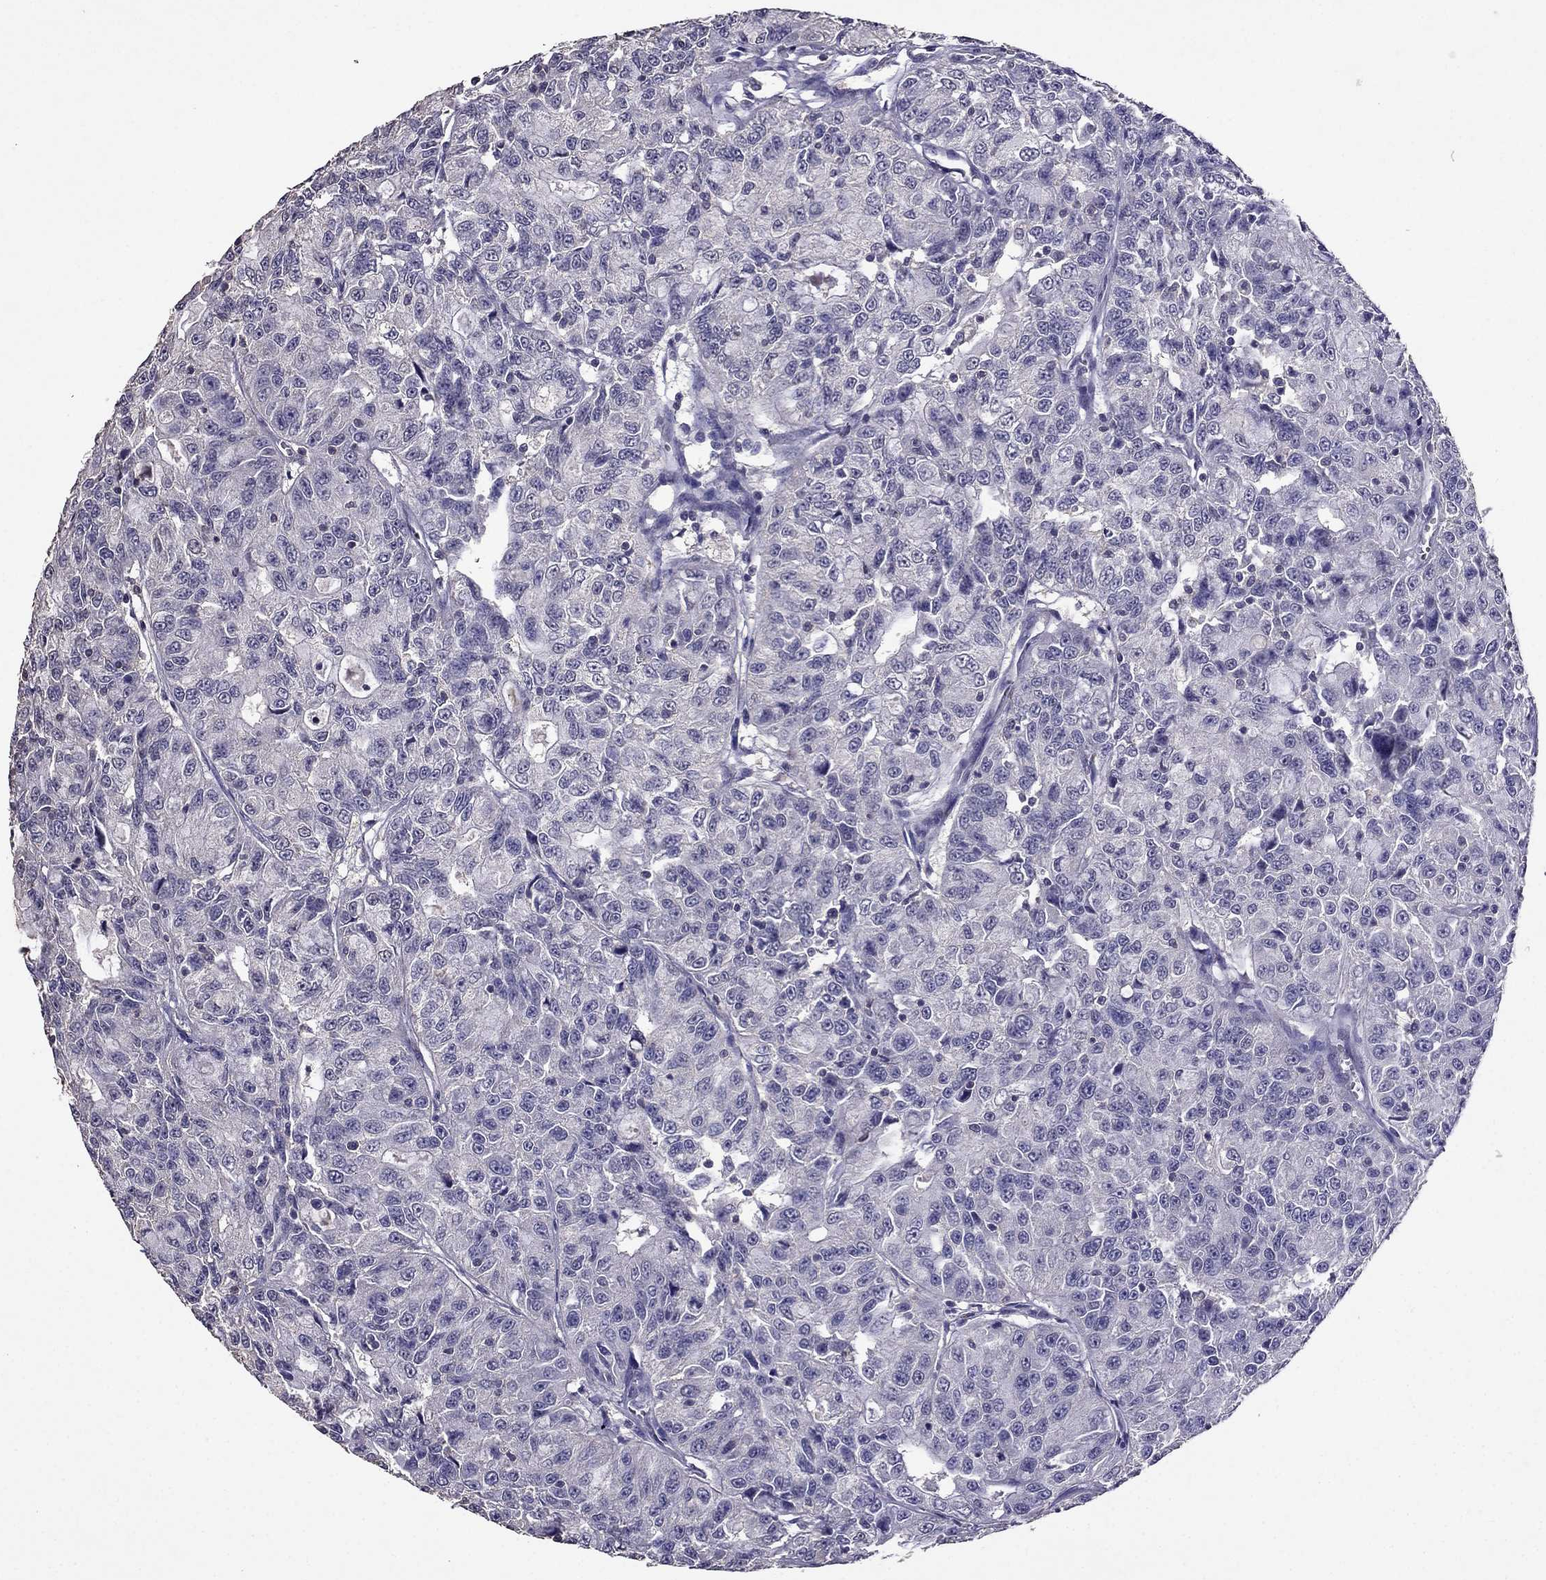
{"staining": {"intensity": "negative", "quantity": "none", "location": "none"}, "tissue": "urothelial cancer", "cell_type": "Tumor cells", "image_type": "cancer", "snomed": [{"axis": "morphology", "description": "Urothelial carcinoma, NOS"}, {"axis": "morphology", "description": "Urothelial carcinoma, High grade"}, {"axis": "topography", "description": "Urinary bladder"}], "caption": "High-grade urothelial carcinoma was stained to show a protein in brown. There is no significant positivity in tumor cells. Nuclei are stained in blue.", "gene": "NKX3-1", "patient": {"sex": "female", "age": 73}}